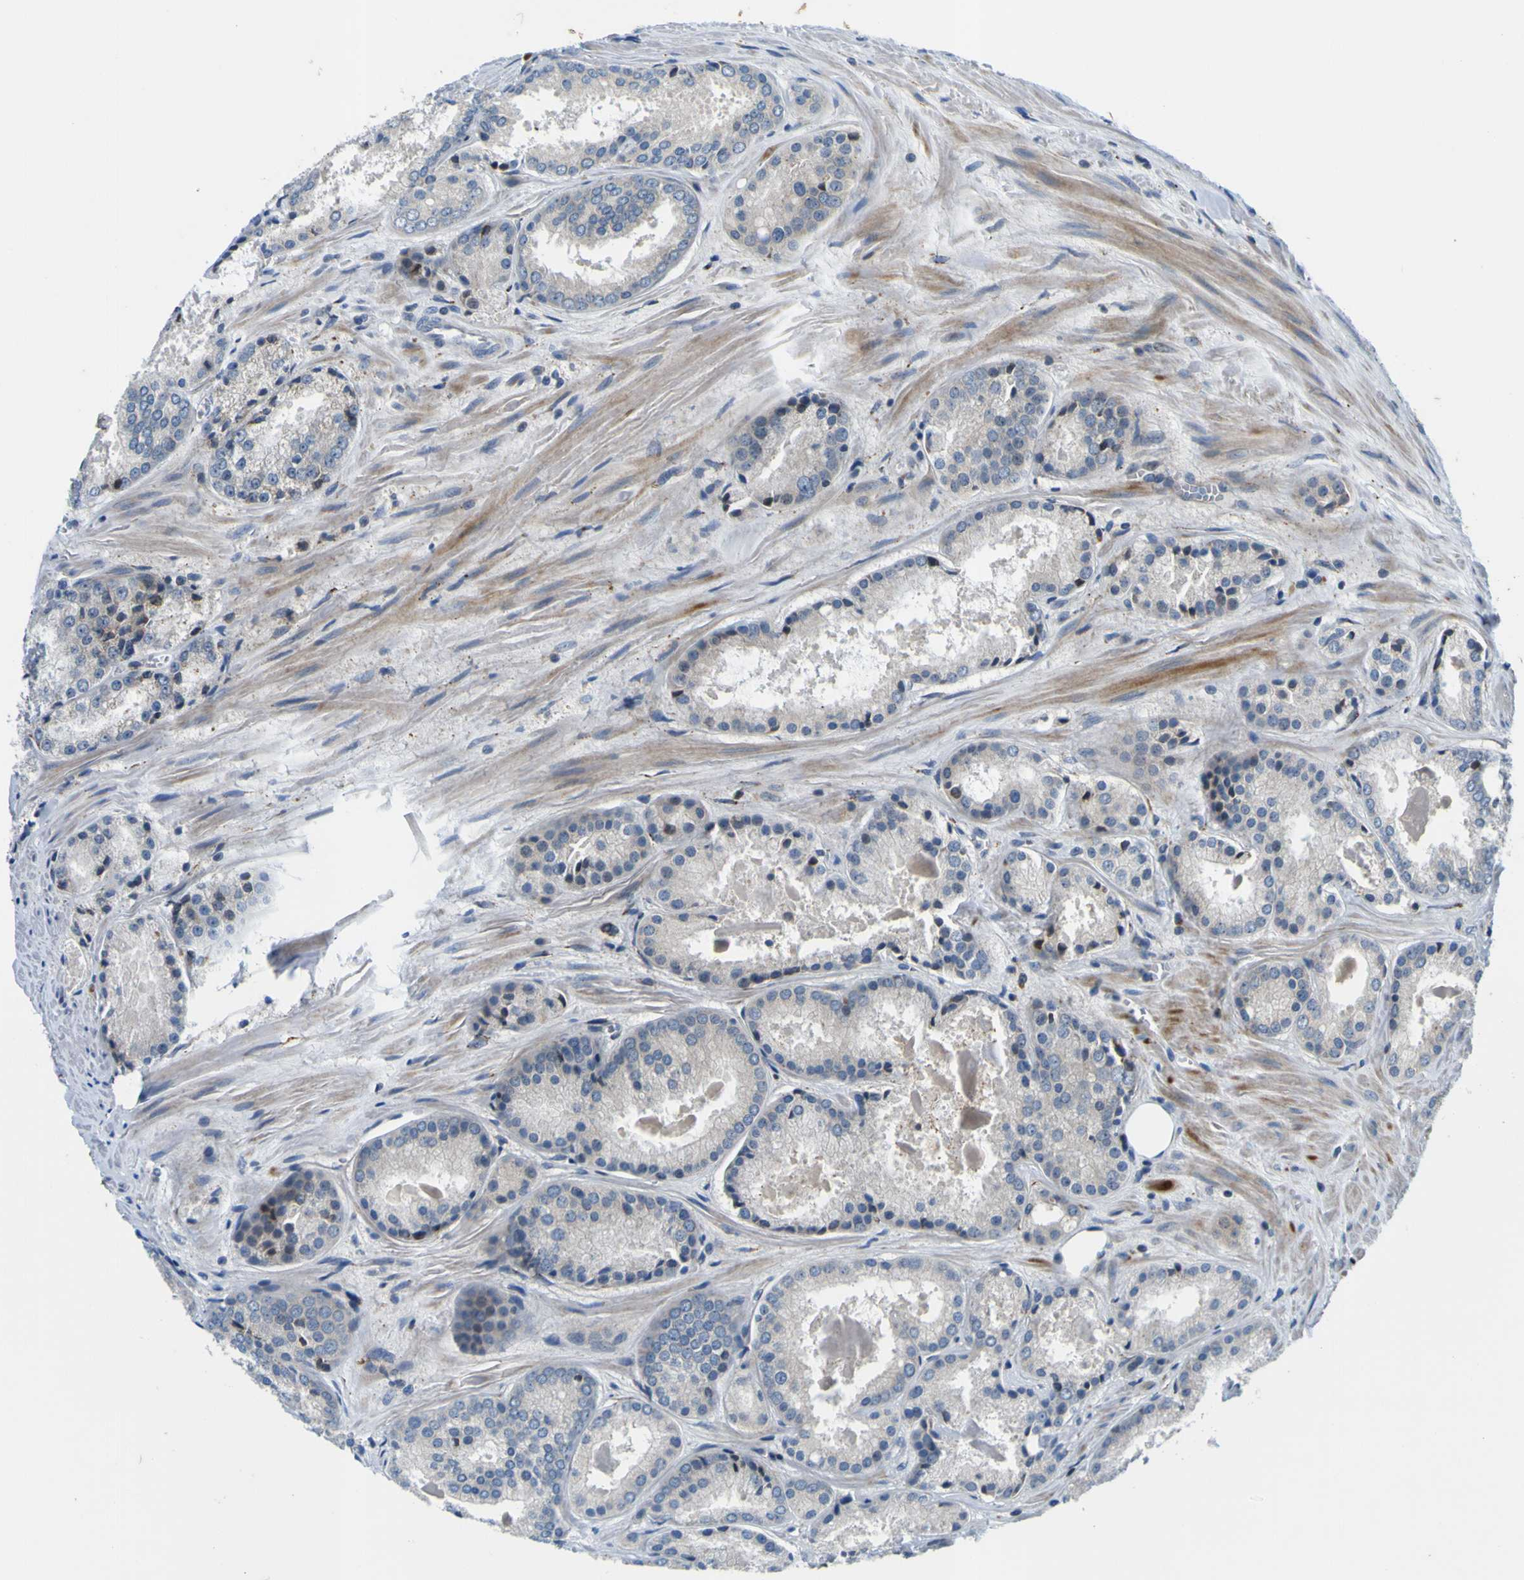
{"staining": {"intensity": "negative", "quantity": "none", "location": "none"}, "tissue": "prostate cancer", "cell_type": "Tumor cells", "image_type": "cancer", "snomed": [{"axis": "morphology", "description": "Adenocarcinoma, Low grade"}, {"axis": "topography", "description": "Prostate"}], "caption": "IHC of low-grade adenocarcinoma (prostate) demonstrates no expression in tumor cells.", "gene": "NLRP3", "patient": {"sex": "male", "age": 64}}